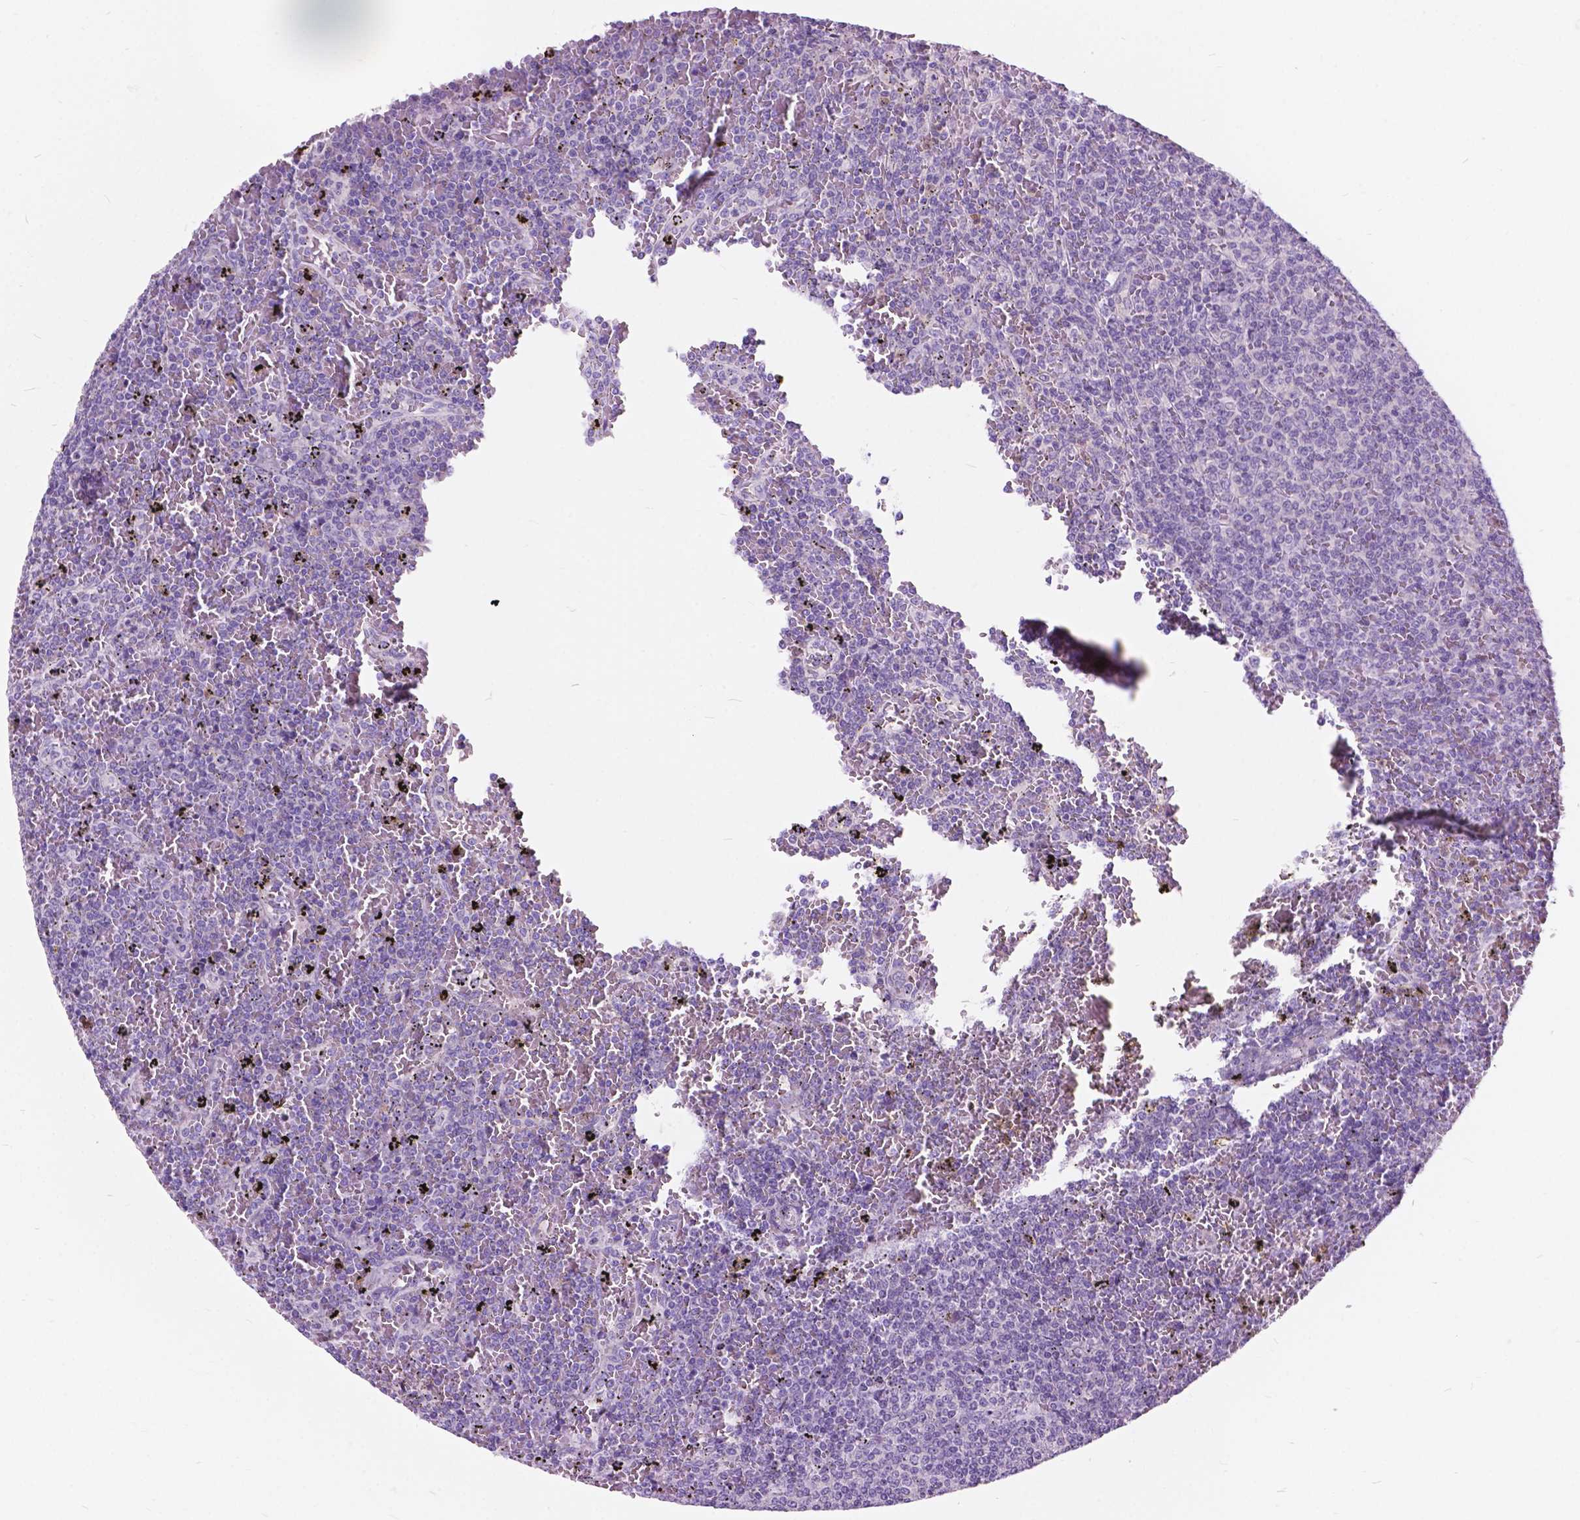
{"staining": {"intensity": "negative", "quantity": "none", "location": "none"}, "tissue": "lymphoma", "cell_type": "Tumor cells", "image_type": "cancer", "snomed": [{"axis": "morphology", "description": "Malignant lymphoma, non-Hodgkin's type, Low grade"}, {"axis": "topography", "description": "Spleen"}], "caption": "Human malignant lymphoma, non-Hodgkin's type (low-grade) stained for a protein using IHC reveals no positivity in tumor cells.", "gene": "PRR35", "patient": {"sex": "female", "age": 77}}